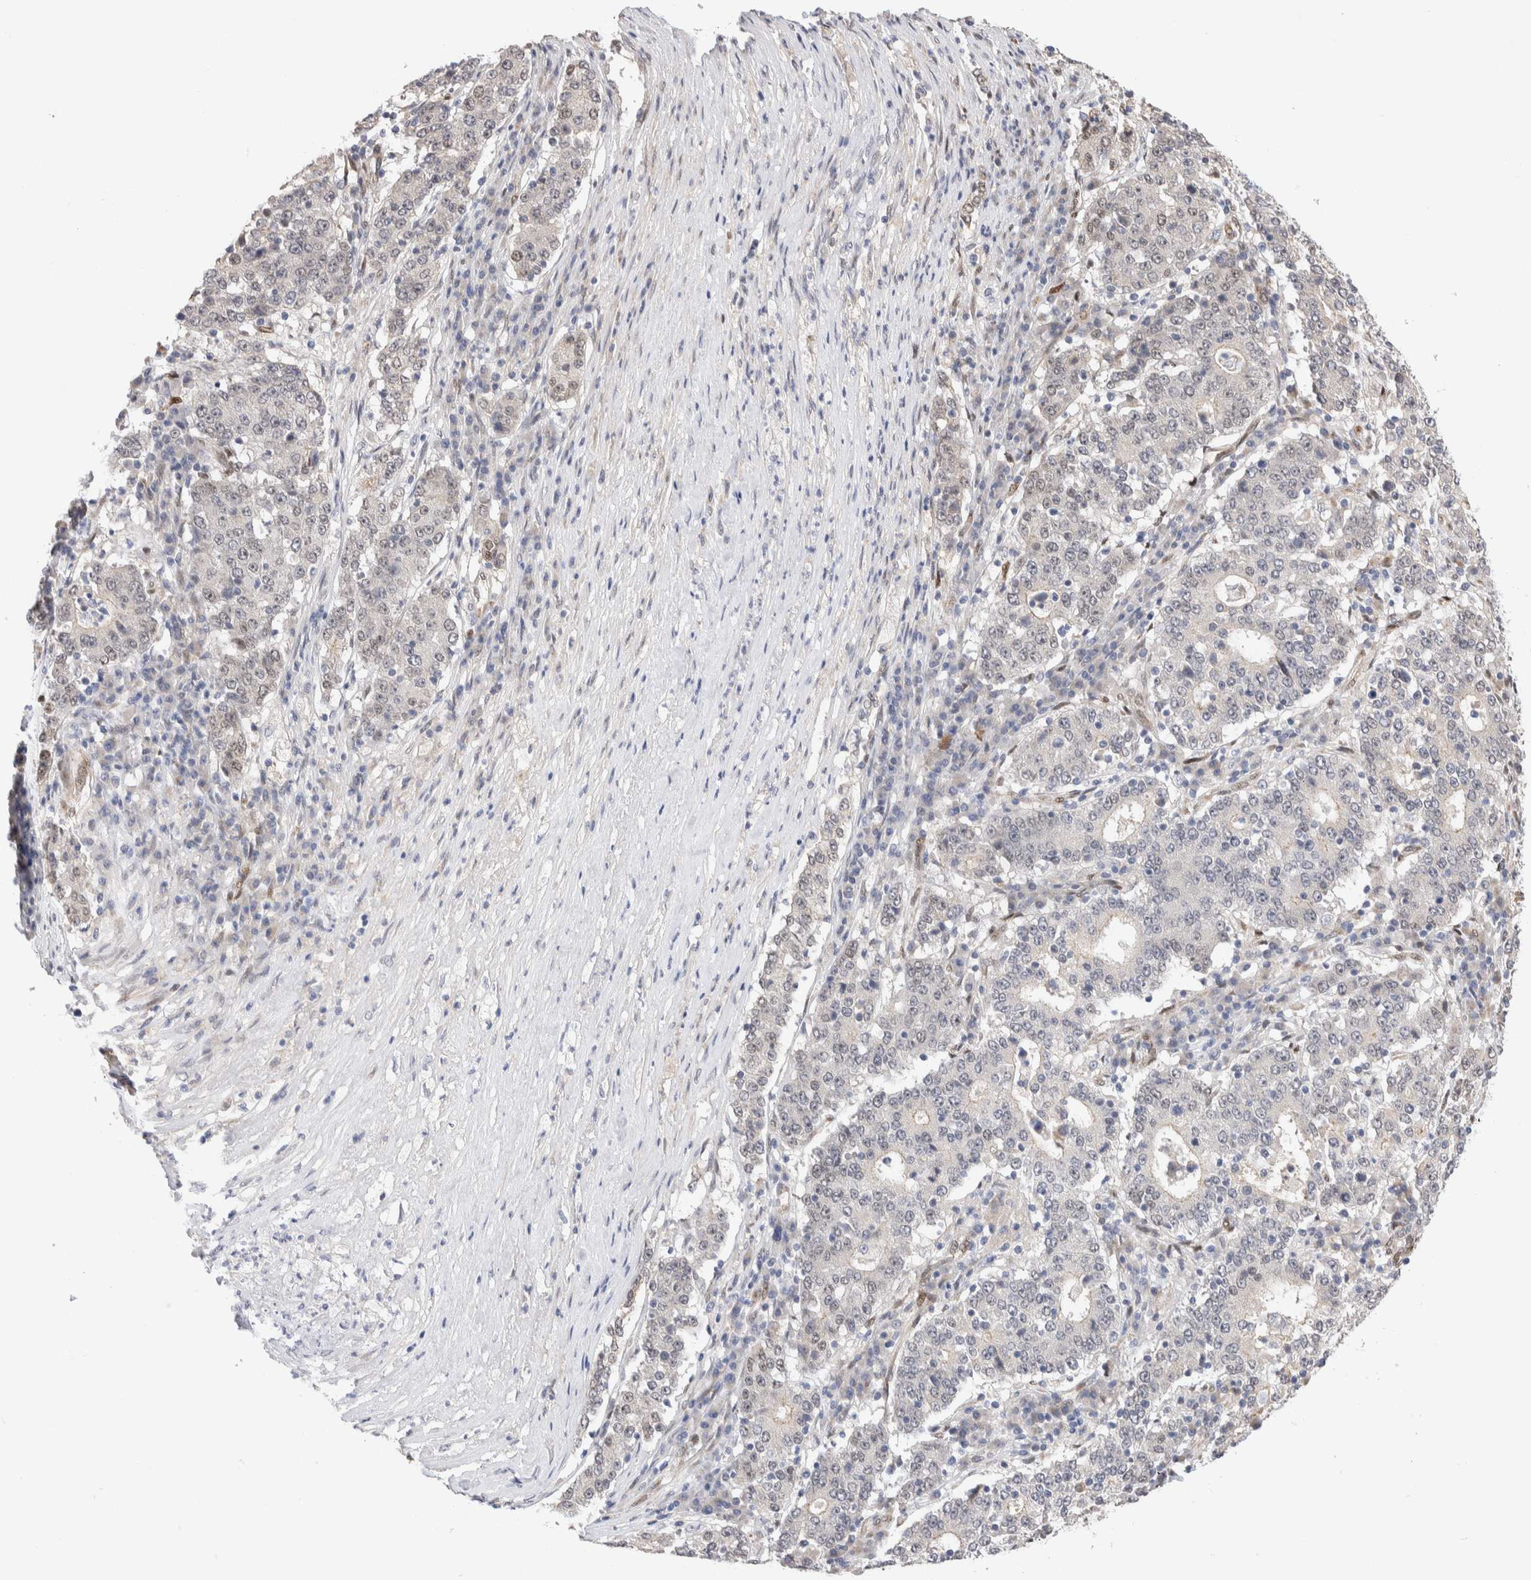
{"staining": {"intensity": "negative", "quantity": "none", "location": "none"}, "tissue": "stomach cancer", "cell_type": "Tumor cells", "image_type": "cancer", "snomed": [{"axis": "morphology", "description": "Adenocarcinoma, NOS"}, {"axis": "topography", "description": "Stomach"}], "caption": "High magnification brightfield microscopy of stomach cancer stained with DAB (brown) and counterstained with hematoxylin (blue): tumor cells show no significant positivity.", "gene": "NSMAF", "patient": {"sex": "male", "age": 59}}